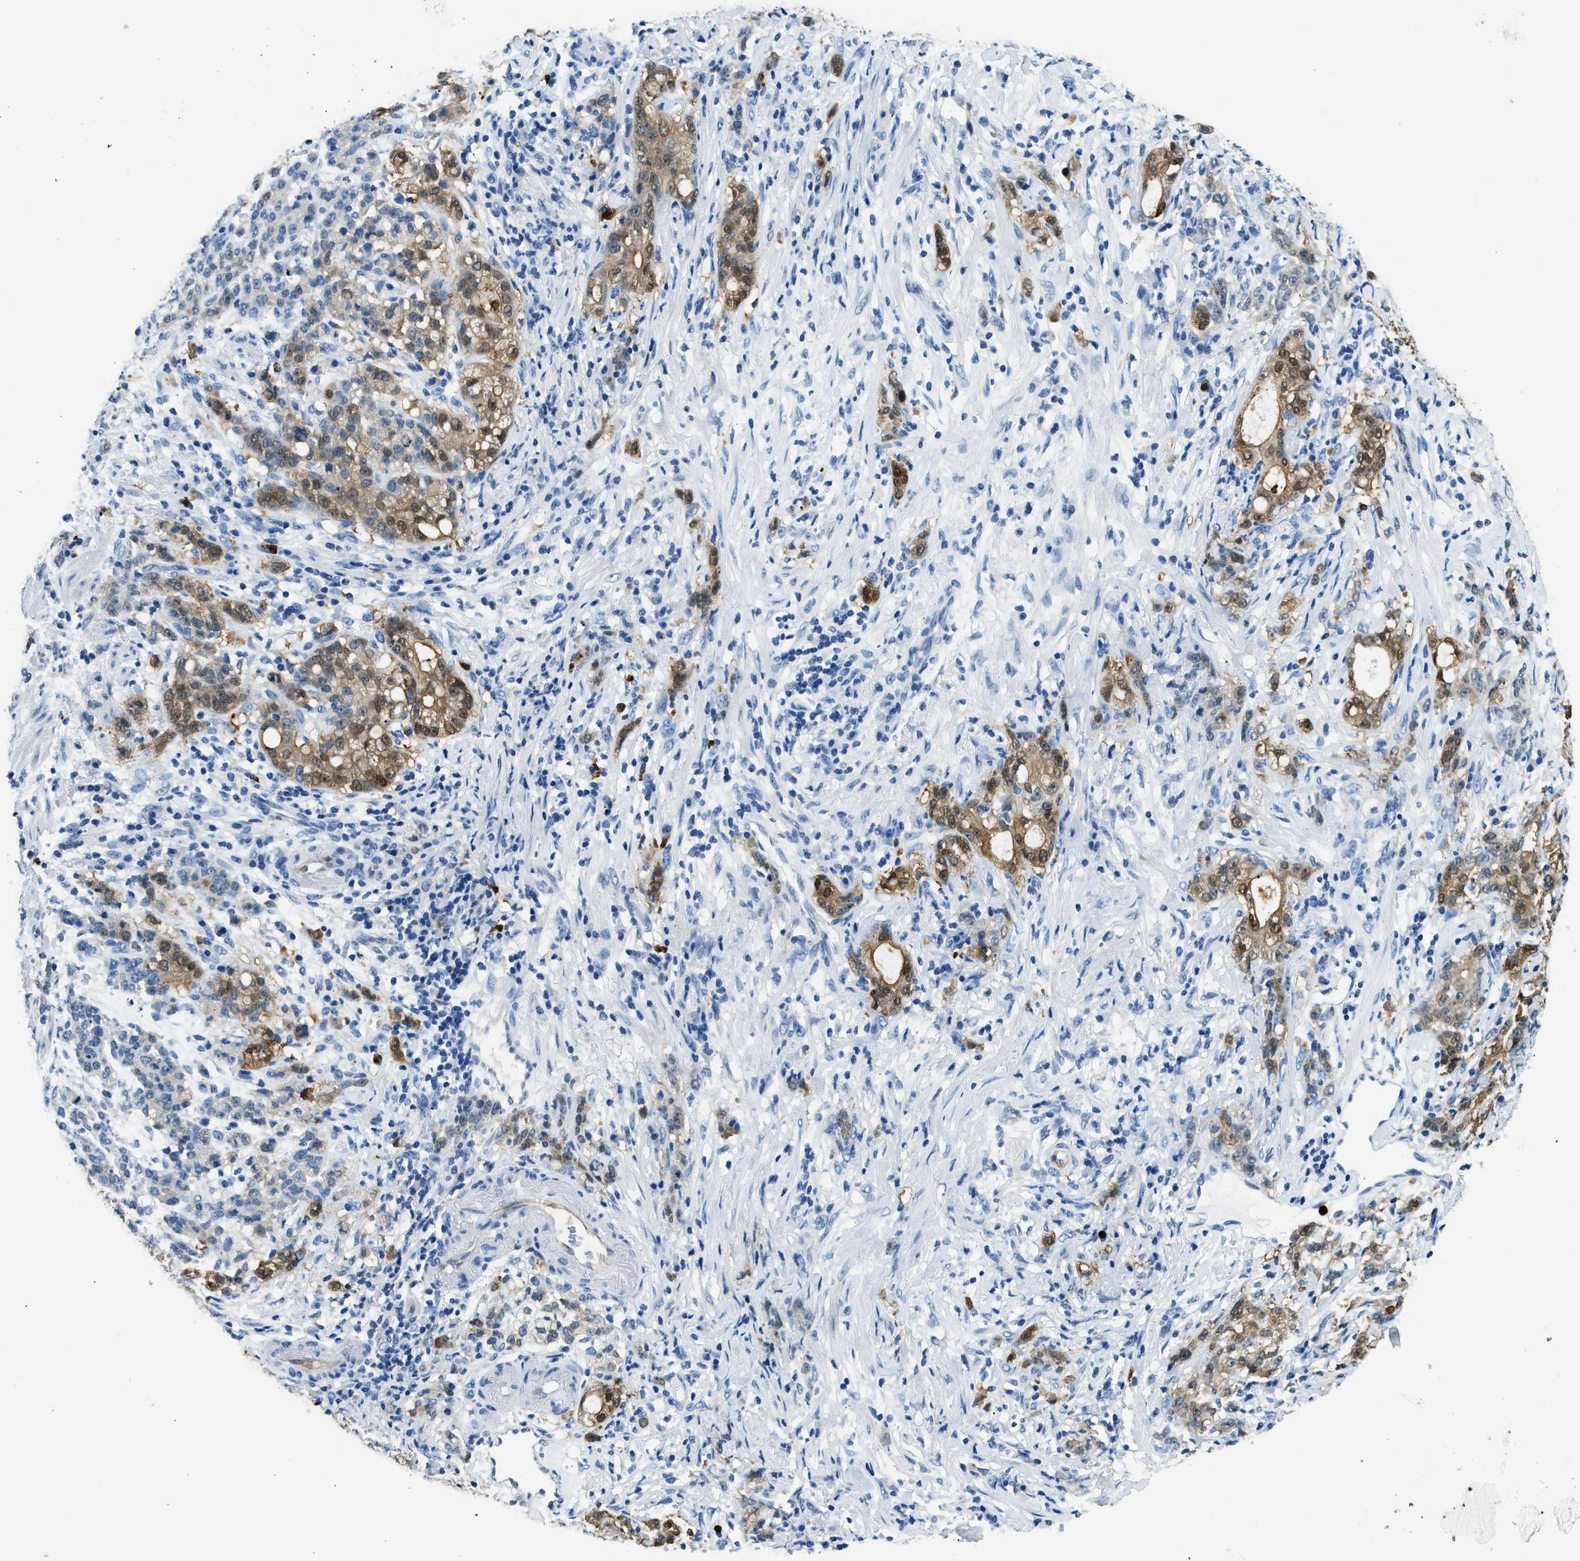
{"staining": {"intensity": "moderate", "quantity": "25%-75%", "location": "cytoplasmic/membranous,nuclear"}, "tissue": "stomach cancer", "cell_type": "Tumor cells", "image_type": "cancer", "snomed": [{"axis": "morphology", "description": "Adenocarcinoma, NOS"}, {"axis": "topography", "description": "Stomach, lower"}], "caption": "Protein expression analysis of human stomach cancer reveals moderate cytoplasmic/membranous and nuclear staining in about 25%-75% of tumor cells.", "gene": "ANXA3", "patient": {"sex": "male", "age": 88}}